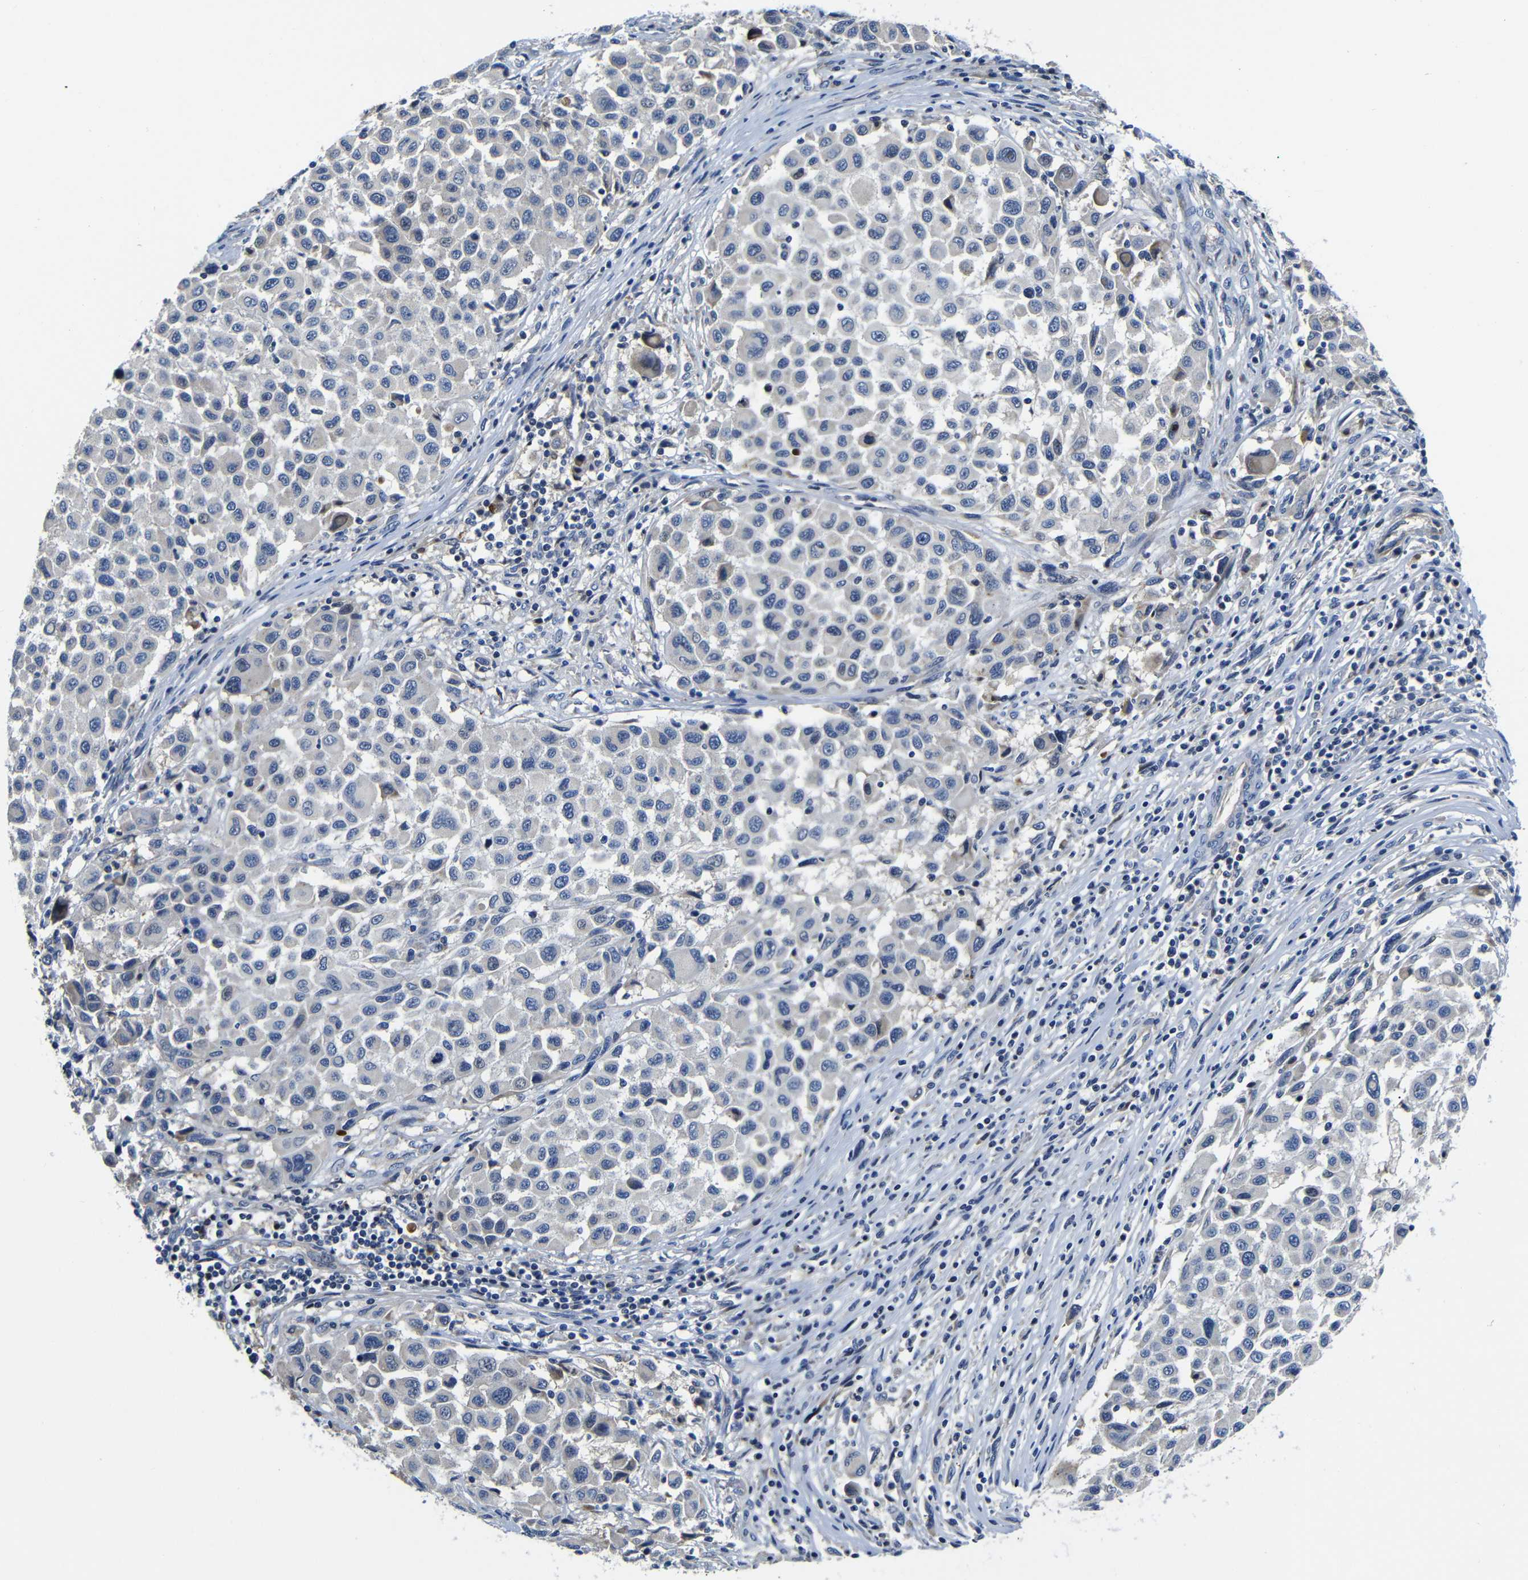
{"staining": {"intensity": "negative", "quantity": "none", "location": "none"}, "tissue": "melanoma", "cell_type": "Tumor cells", "image_type": "cancer", "snomed": [{"axis": "morphology", "description": "Malignant melanoma, Metastatic site"}, {"axis": "topography", "description": "Lymph node"}], "caption": "High magnification brightfield microscopy of malignant melanoma (metastatic site) stained with DAB (3,3'-diaminobenzidine) (brown) and counterstained with hematoxylin (blue): tumor cells show no significant staining. (DAB immunohistochemistry (IHC) visualized using brightfield microscopy, high magnification).", "gene": "AFDN", "patient": {"sex": "male", "age": 61}}